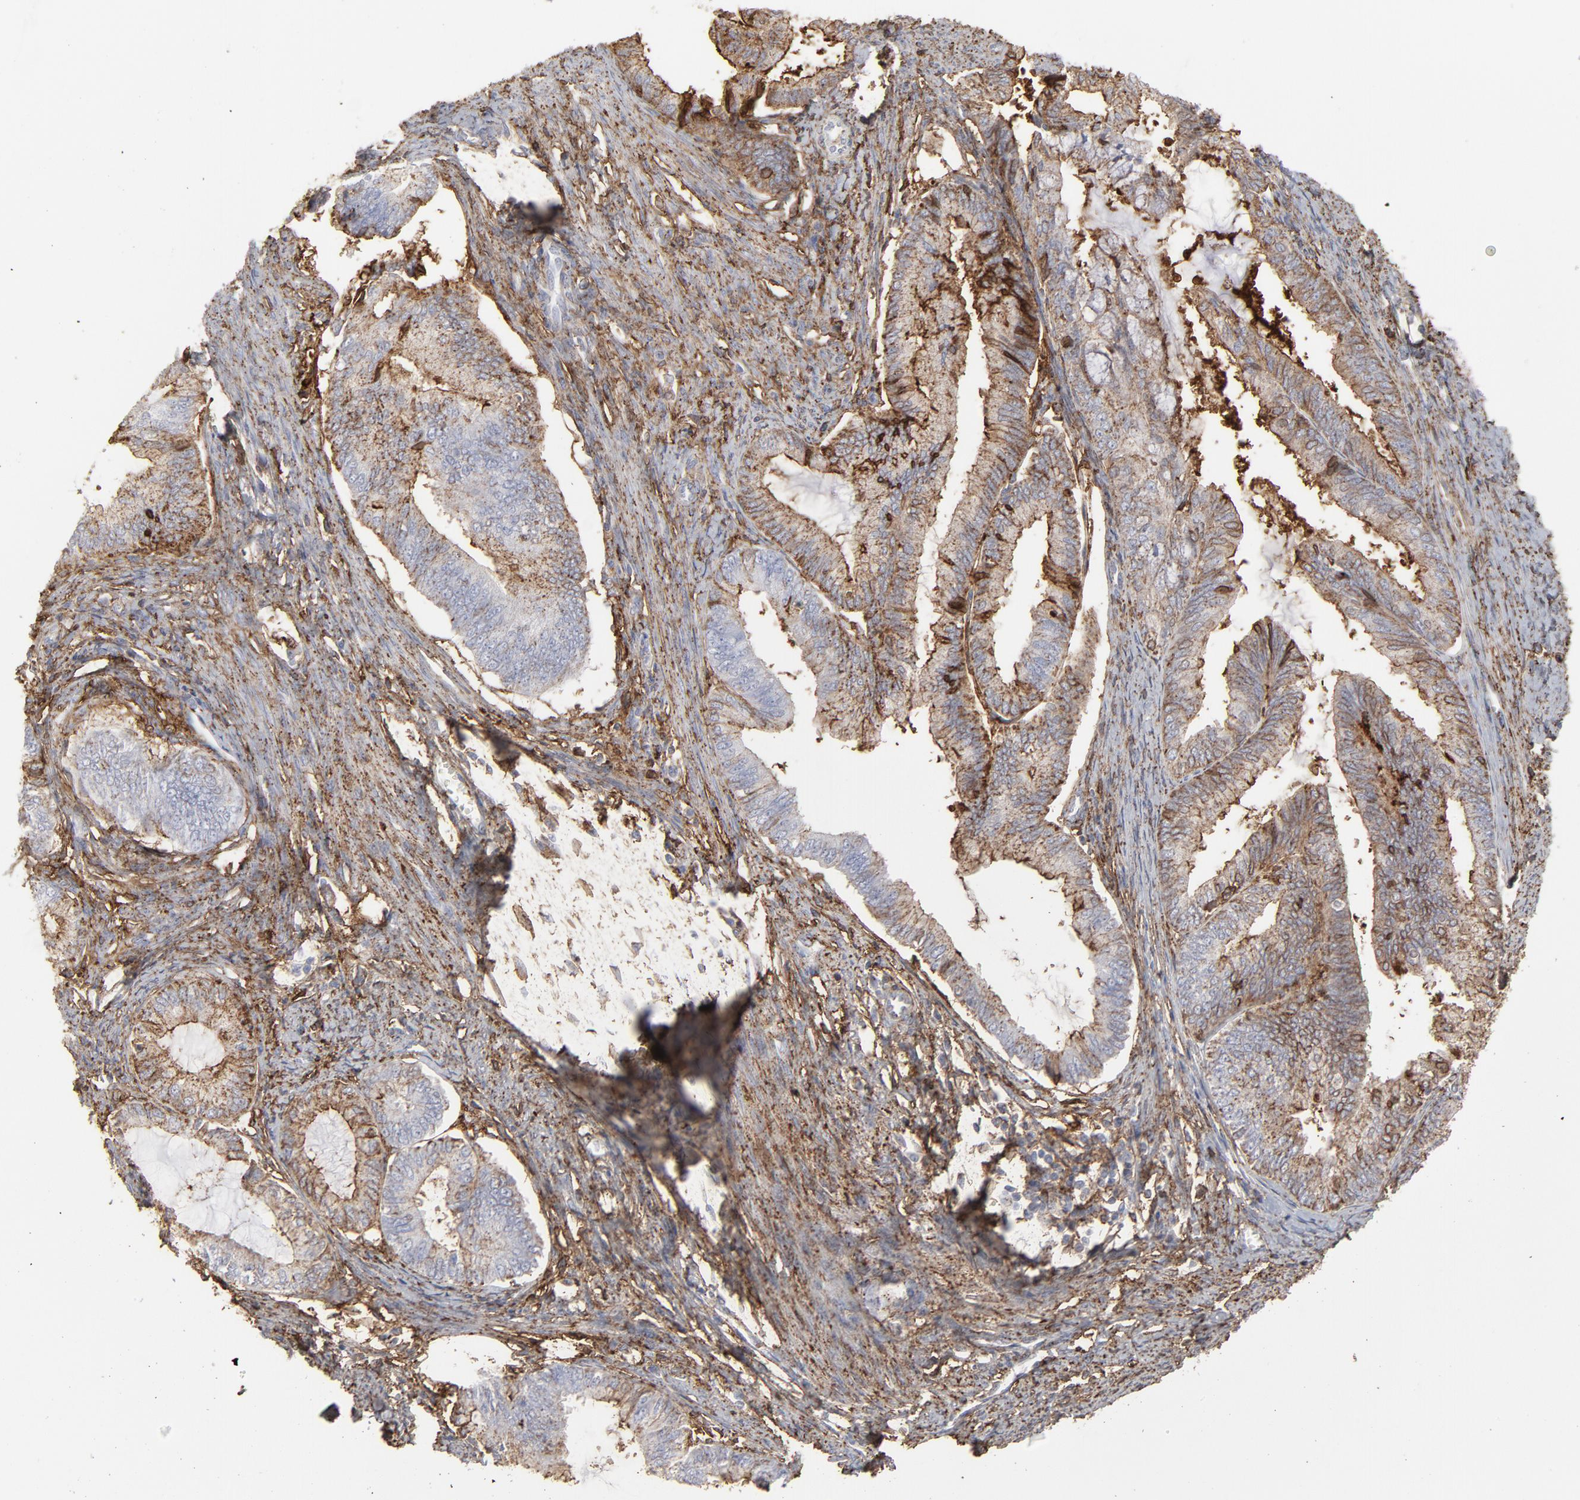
{"staining": {"intensity": "moderate", "quantity": "25%-75%", "location": "cytoplasmic/membranous"}, "tissue": "endometrial cancer", "cell_type": "Tumor cells", "image_type": "cancer", "snomed": [{"axis": "morphology", "description": "Adenocarcinoma, NOS"}, {"axis": "topography", "description": "Endometrium"}], "caption": "Moderate cytoplasmic/membranous staining for a protein is present in approximately 25%-75% of tumor cells of endometrial cancer (adenocarcinoma) using immunohistochemistry (IHC).", "gene": "ANXA5", "patient": {"sex": "female", "age": 86}}